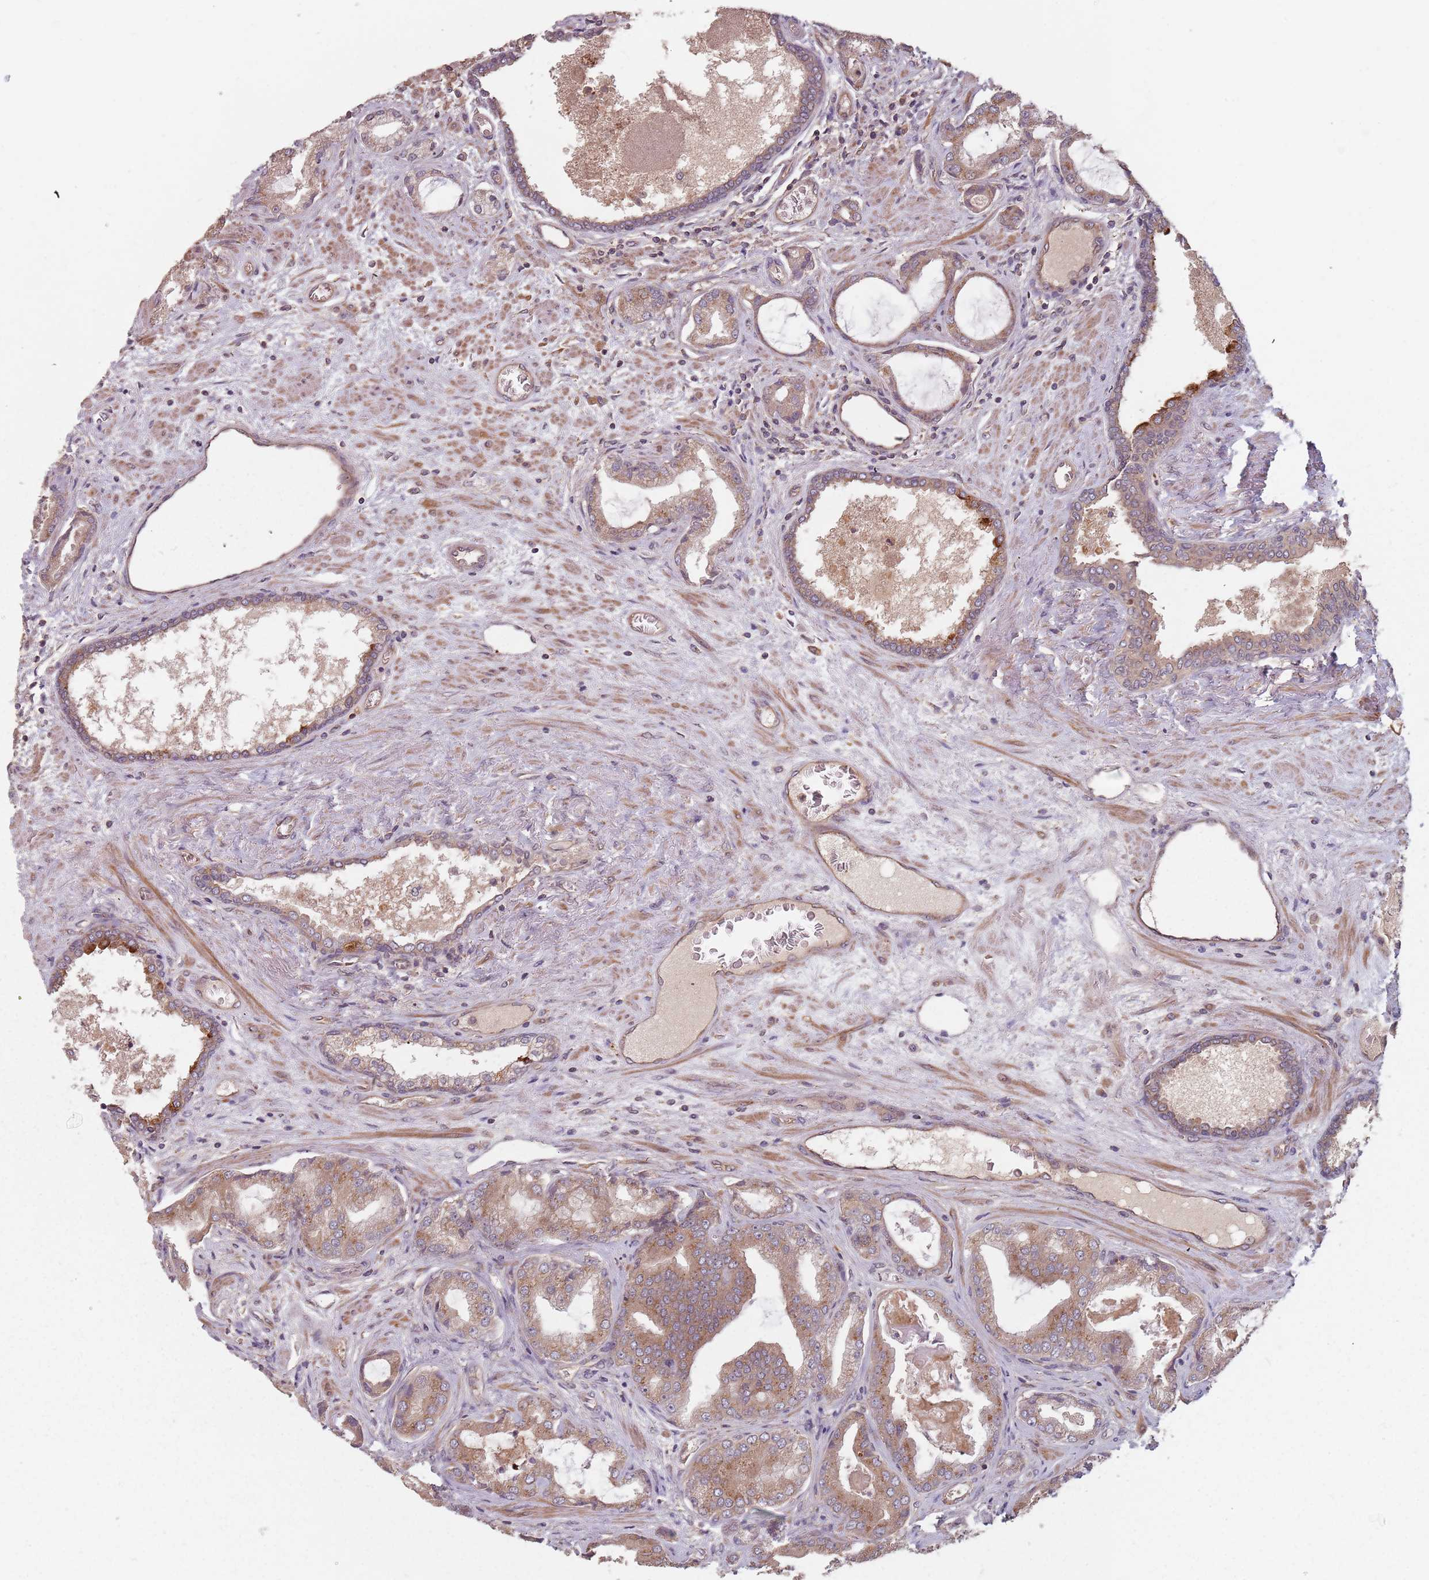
{"staining": {"intensity": "moderate", "quantity": ">75%", "location": "cytoplasmic/membranous"}, "tissue": "prostate cancer", "cell_type": "Tumor cells", "image_type": "cancer", "snomed": [{"axis": "morphology", "description": "Adenocarcinoma, High grade"}, {"axis": "topography", "description": "Prostate"}], "caption": "Tumor cells display moderate cytoplasmic/membranous staining in approximately >75% of cells in high-grade adenocarcinoma (prostate).", "gene": "C3orf14", "patient": {"sex": "male", "age": 68}}